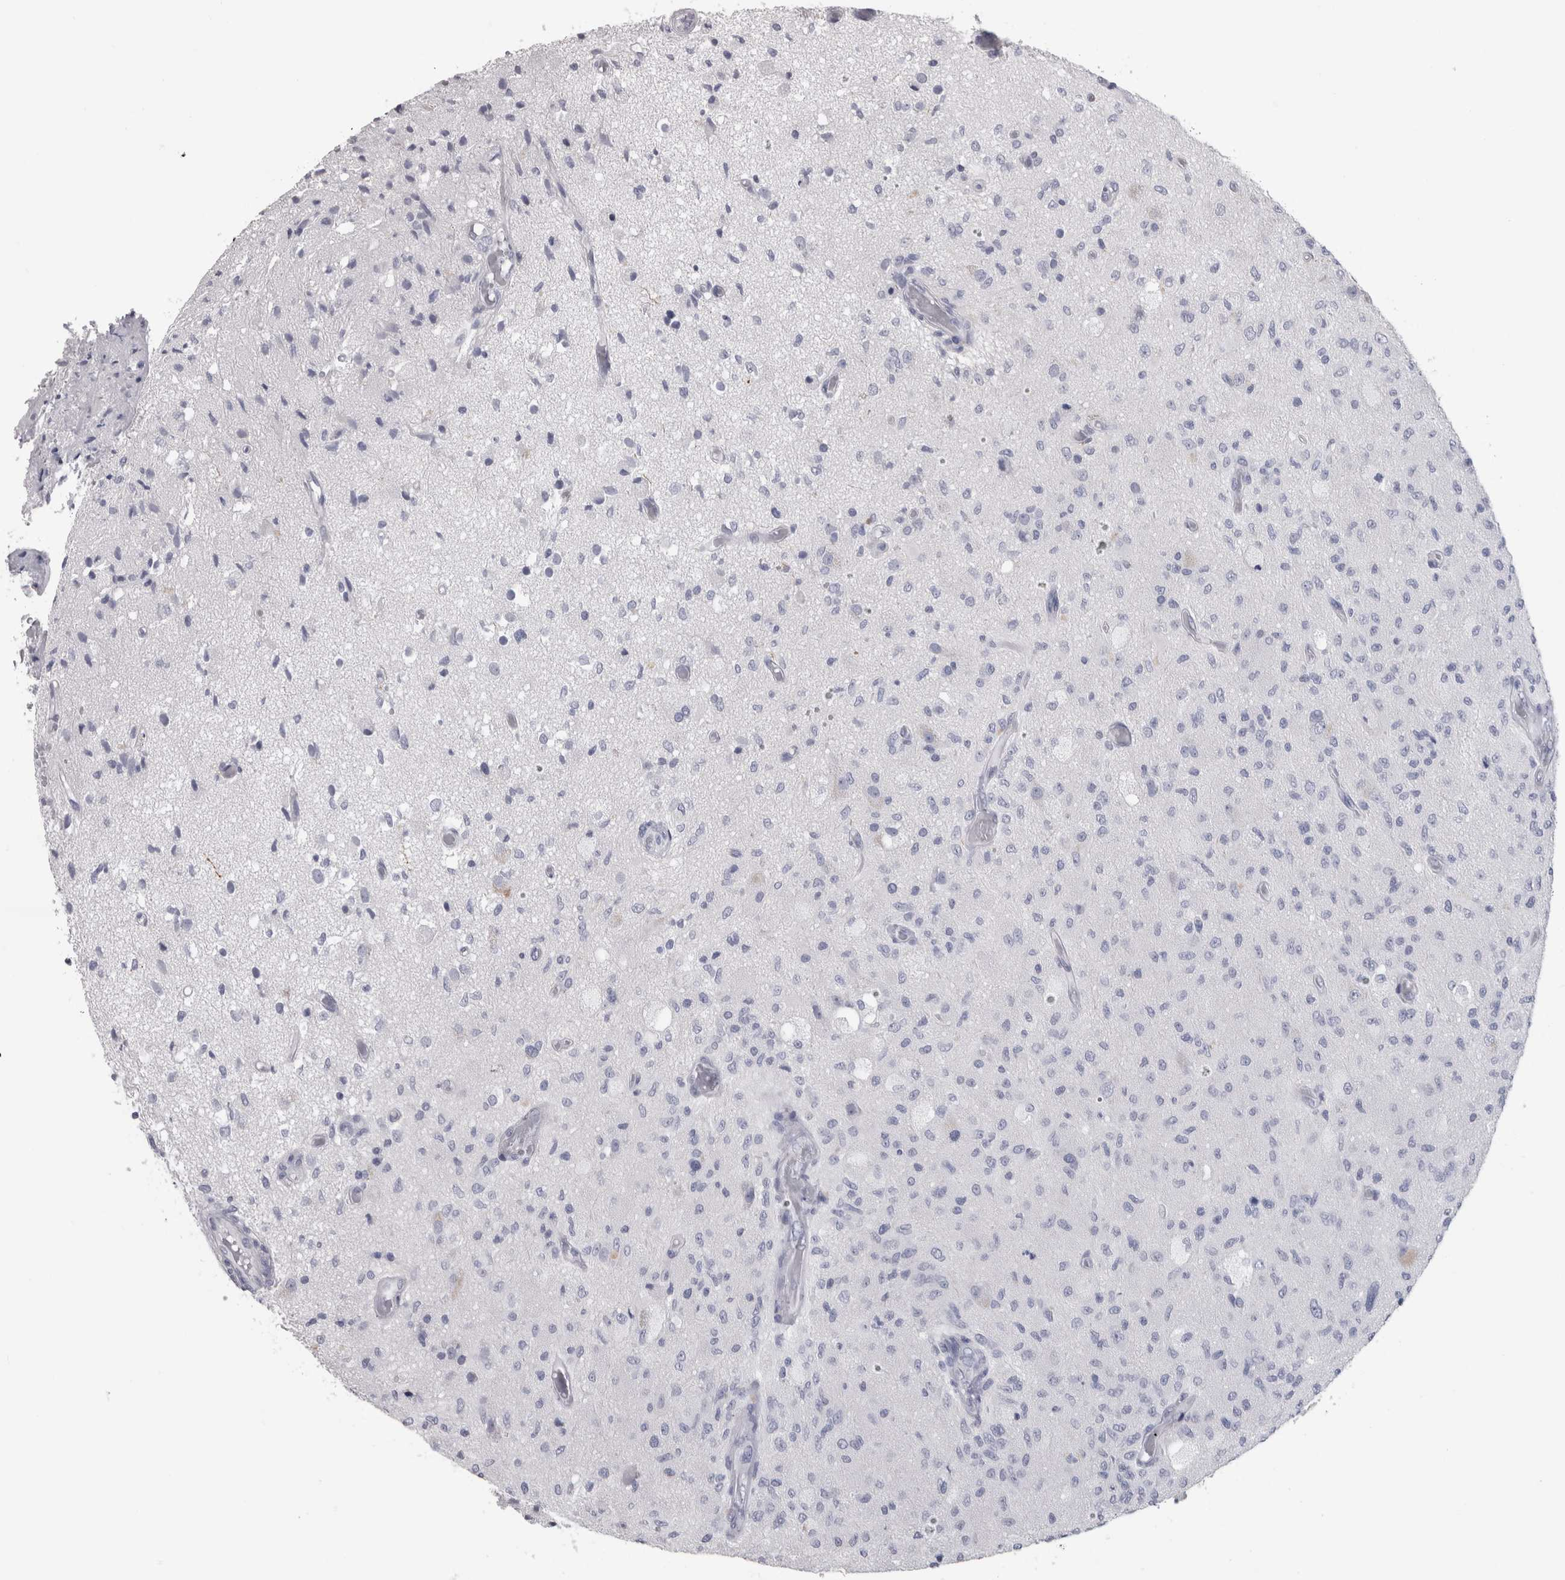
{"staining": {"intensity": "negative", "quantity": "none", "location": "none"}, "tissue": "glioma", "cell_type": "Tumor cells", "image_type": "cancer", "snomed": [{"axis": "morphology", "description": "Normal tissue, NOS"}, {"axis": "morphology", "description": "Glioma, malignant, High grade"}, {"axis": "topography", "description": "Cerebral cortex"}], "caption": "Immunohistochemistry photomicrograph of glioma stained for a protein (brown), which reveals no expression in tumor cells.", "gene": "PTH", "patient": {"sex": "male", "age": 77}}